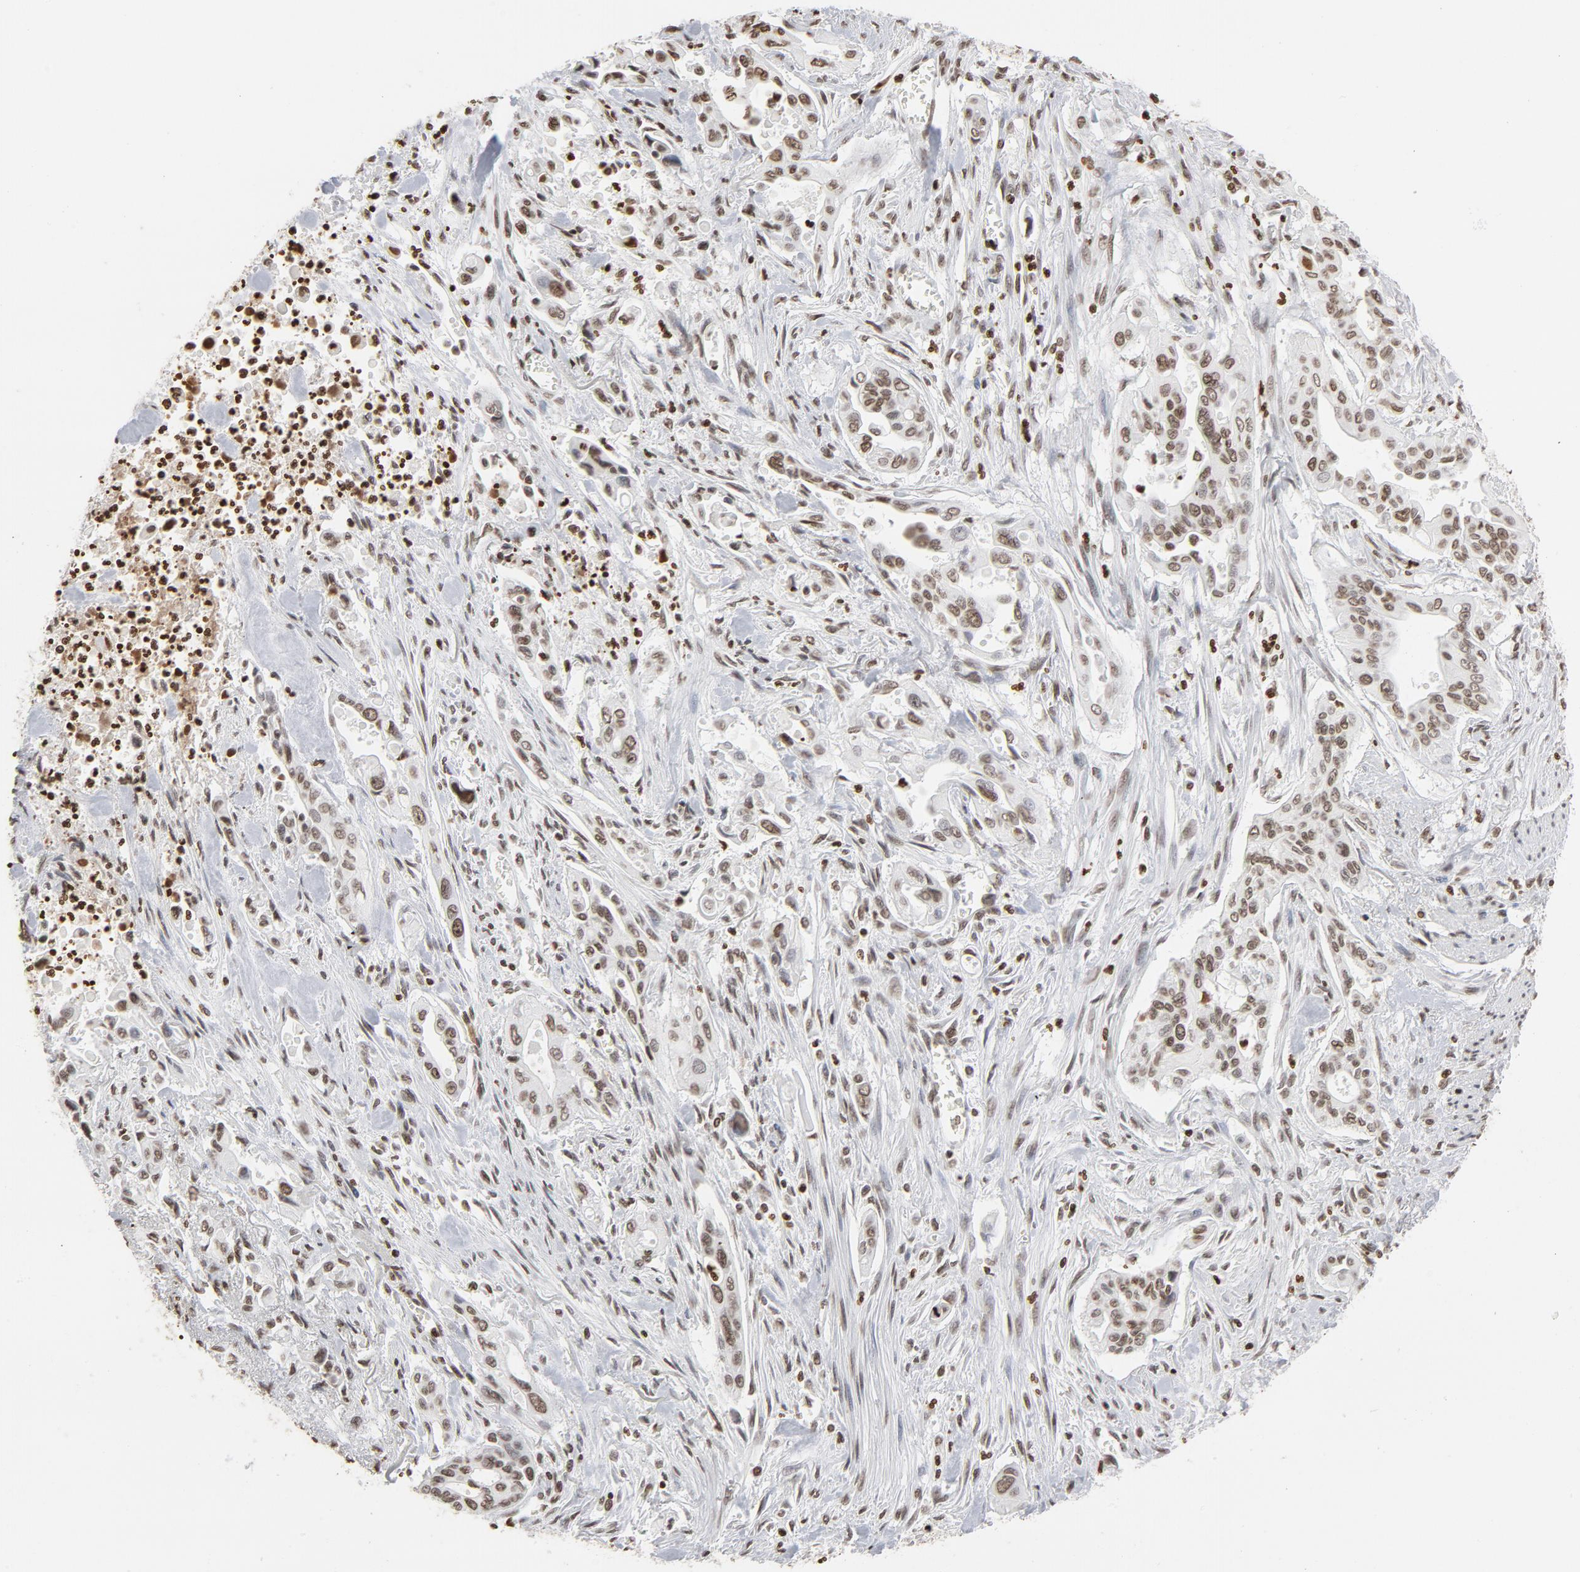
{"staining": {"intensity": "moderate", "quantity": ">75%", "location": "nuclear"}, "tissue": "pancreatic cancer", "cell_type": "Tumor cells", "image_type": "cancer", "snomed": [{"axis": "morphology", "description": "Adenocarcinoma, NOS"}, {"axis": "topography", "description": "Pancreas"}], "caption": "High-magnification brightfield microscopy of pancreatic adenocarcinoma stained with DAB (3,3'-diaminobenzidine) (brown) and counterstained with hematoxylin (blue). tumor cells exhibit moderate nuclear expression is identified in about>75% of cells.", "gene": "H2AC12", "patient": {"sex": "male", "age": 77}}